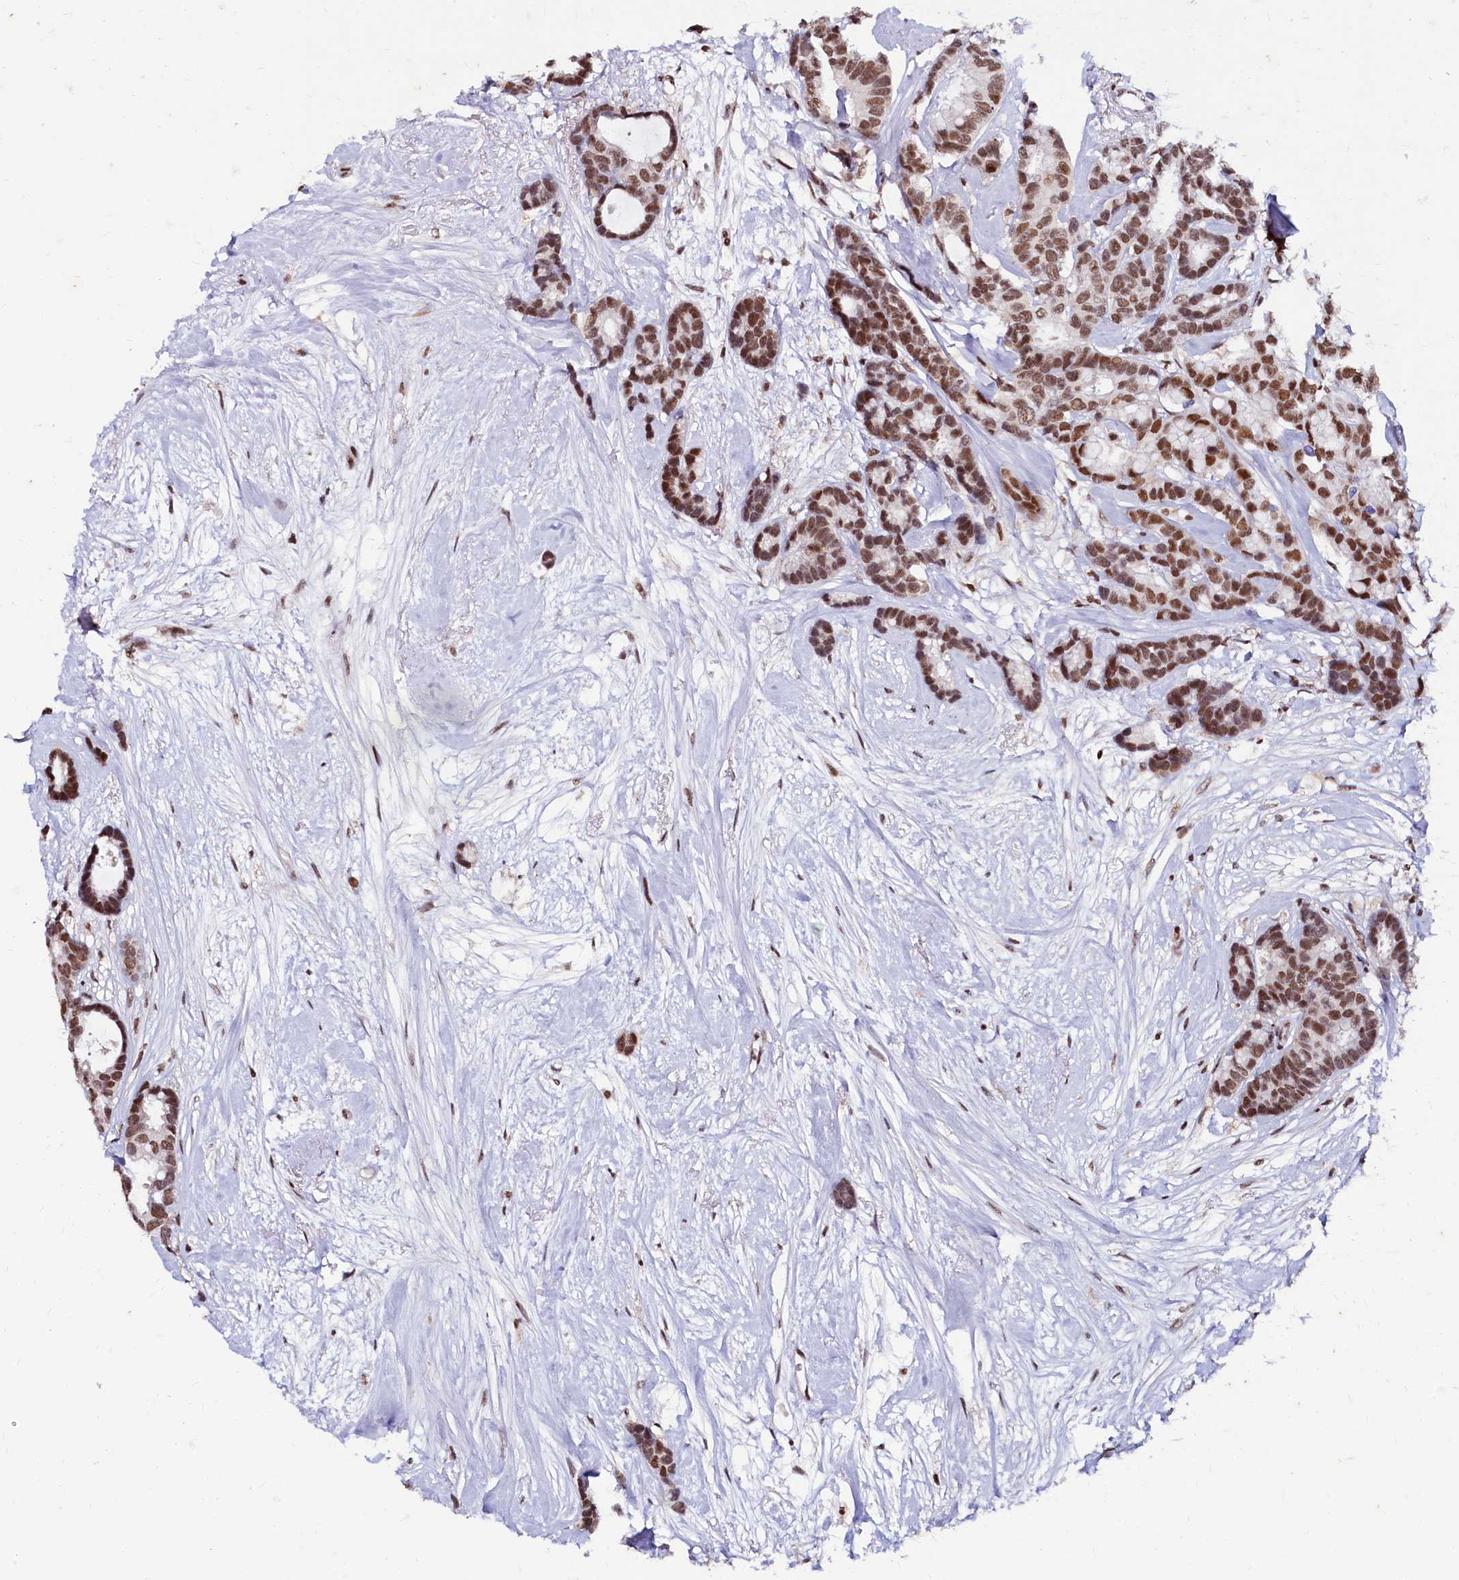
{"staining": {"intensity": "moderate", "quantity": ">75%", "location": "nuclear"}, "tissue": "breast cancer", "cell_type": "Tumor cells", "image_type": "cancer", "snomed": [{"axis": "morphology", "description": "Duct carcinoma"}, {"axis": "topography", "description": "Breast"}], "caption": "High-power microscopy captured an IHC histopathology image of invasive ductal carcinoma (breast), revealing moderate nuclear expression in about >75% of tumor cells. (Stains: DAB in brown, nuclei in blue, Microscopy: brightfield microscopy at high magnification).", "gene": "CPSF7", "patient": {"sex": "female", "age": 87}}